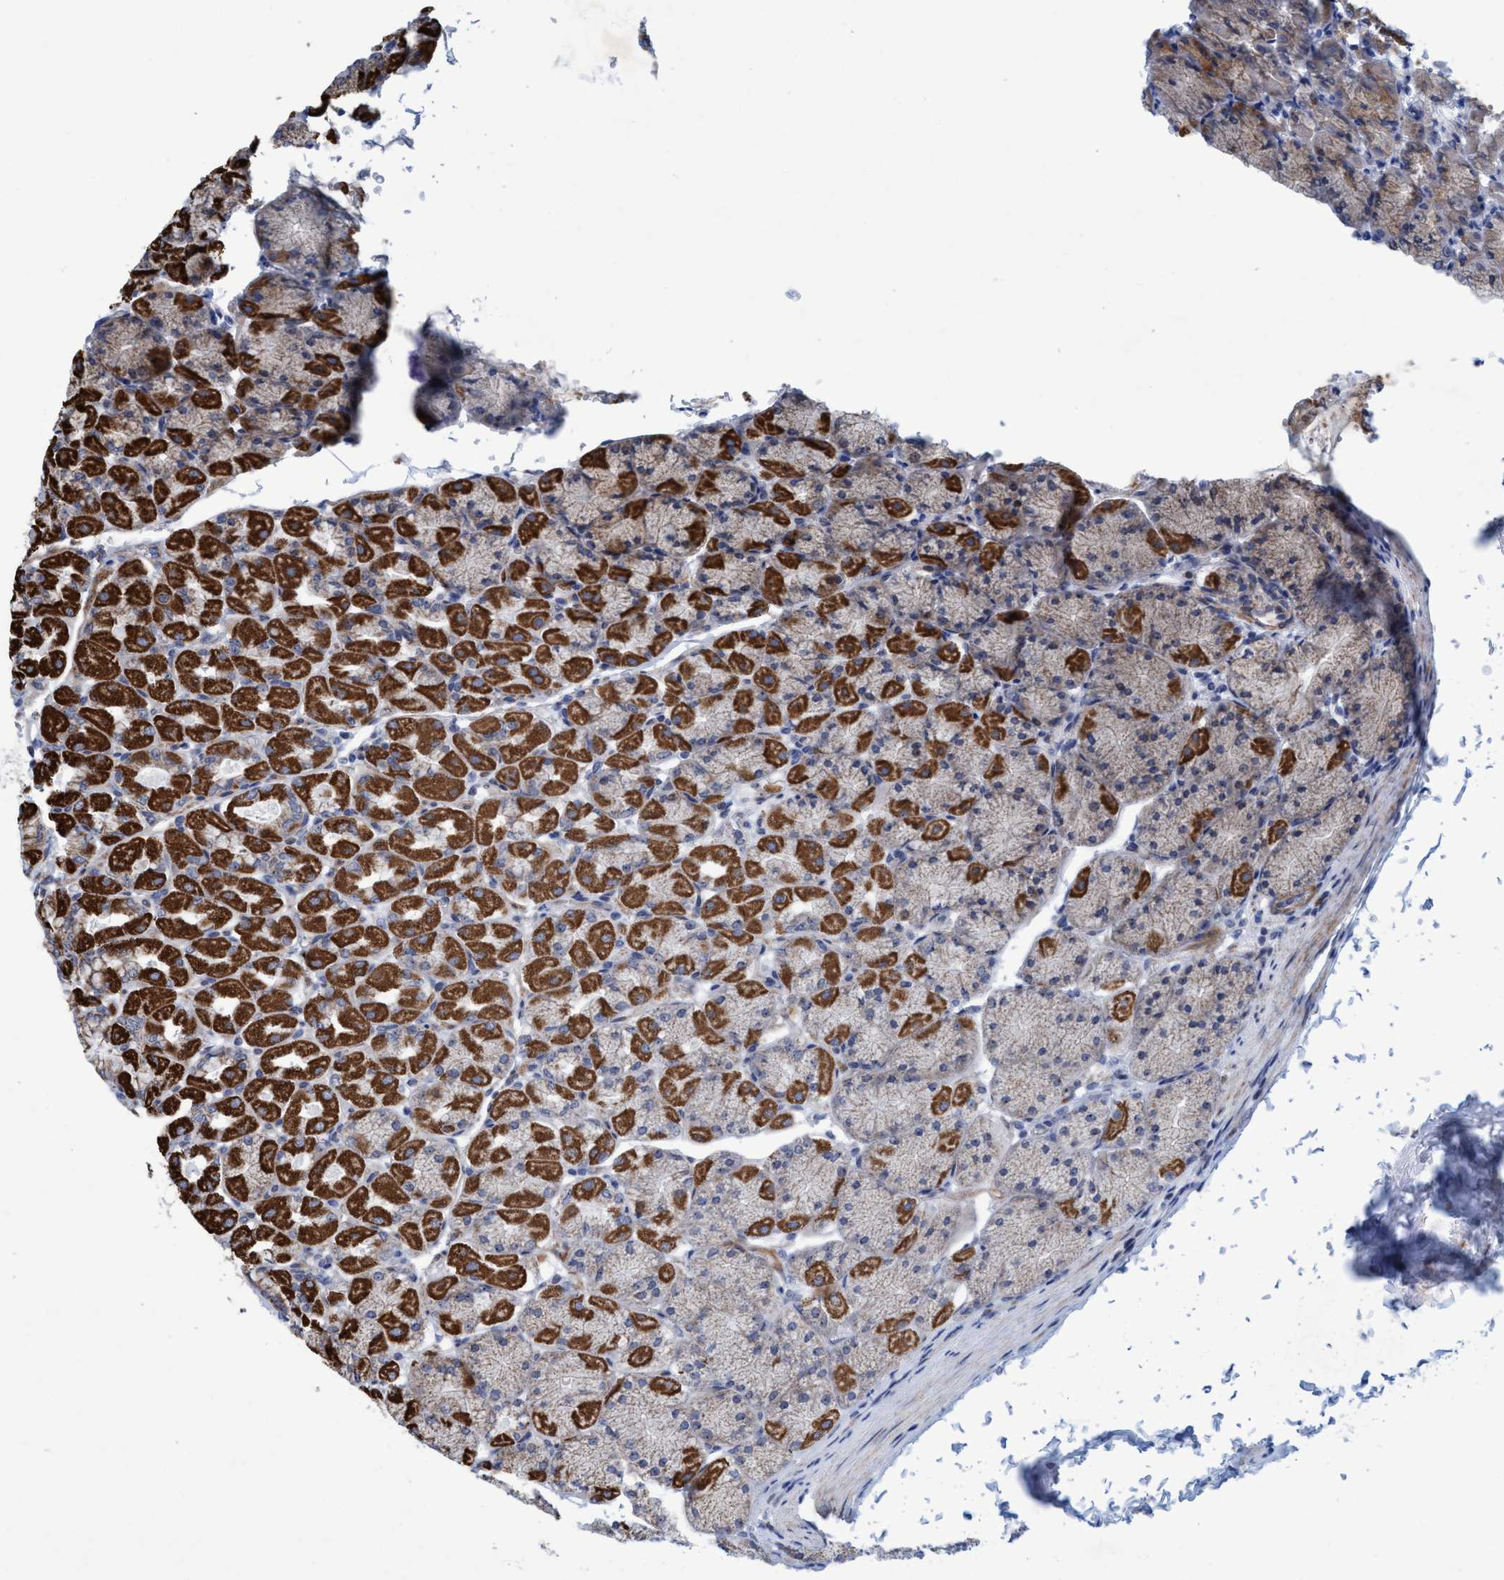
{"staining": {"intensity": "strong", "quantity": ">75%", "location": "cytoplasmic/membranous"}, "tissue": "stomach", "cell_type": "Glandular cells", "image_type": "normal", "snomed": [{"axis": "morphology", "description": "Normal tissue, NOS"}, {"axis": "topography", "description": "Stomach, upper"}], "caption": "Immunohistochemistry (IHC) (DAB) staining of unremarkable stomach demonstrates strong cytoplasmic/membranous protein positivity in about >75% of glandular cells.", "gene": "POLR1F", "patient": {"sex": "female", "age": 56}}